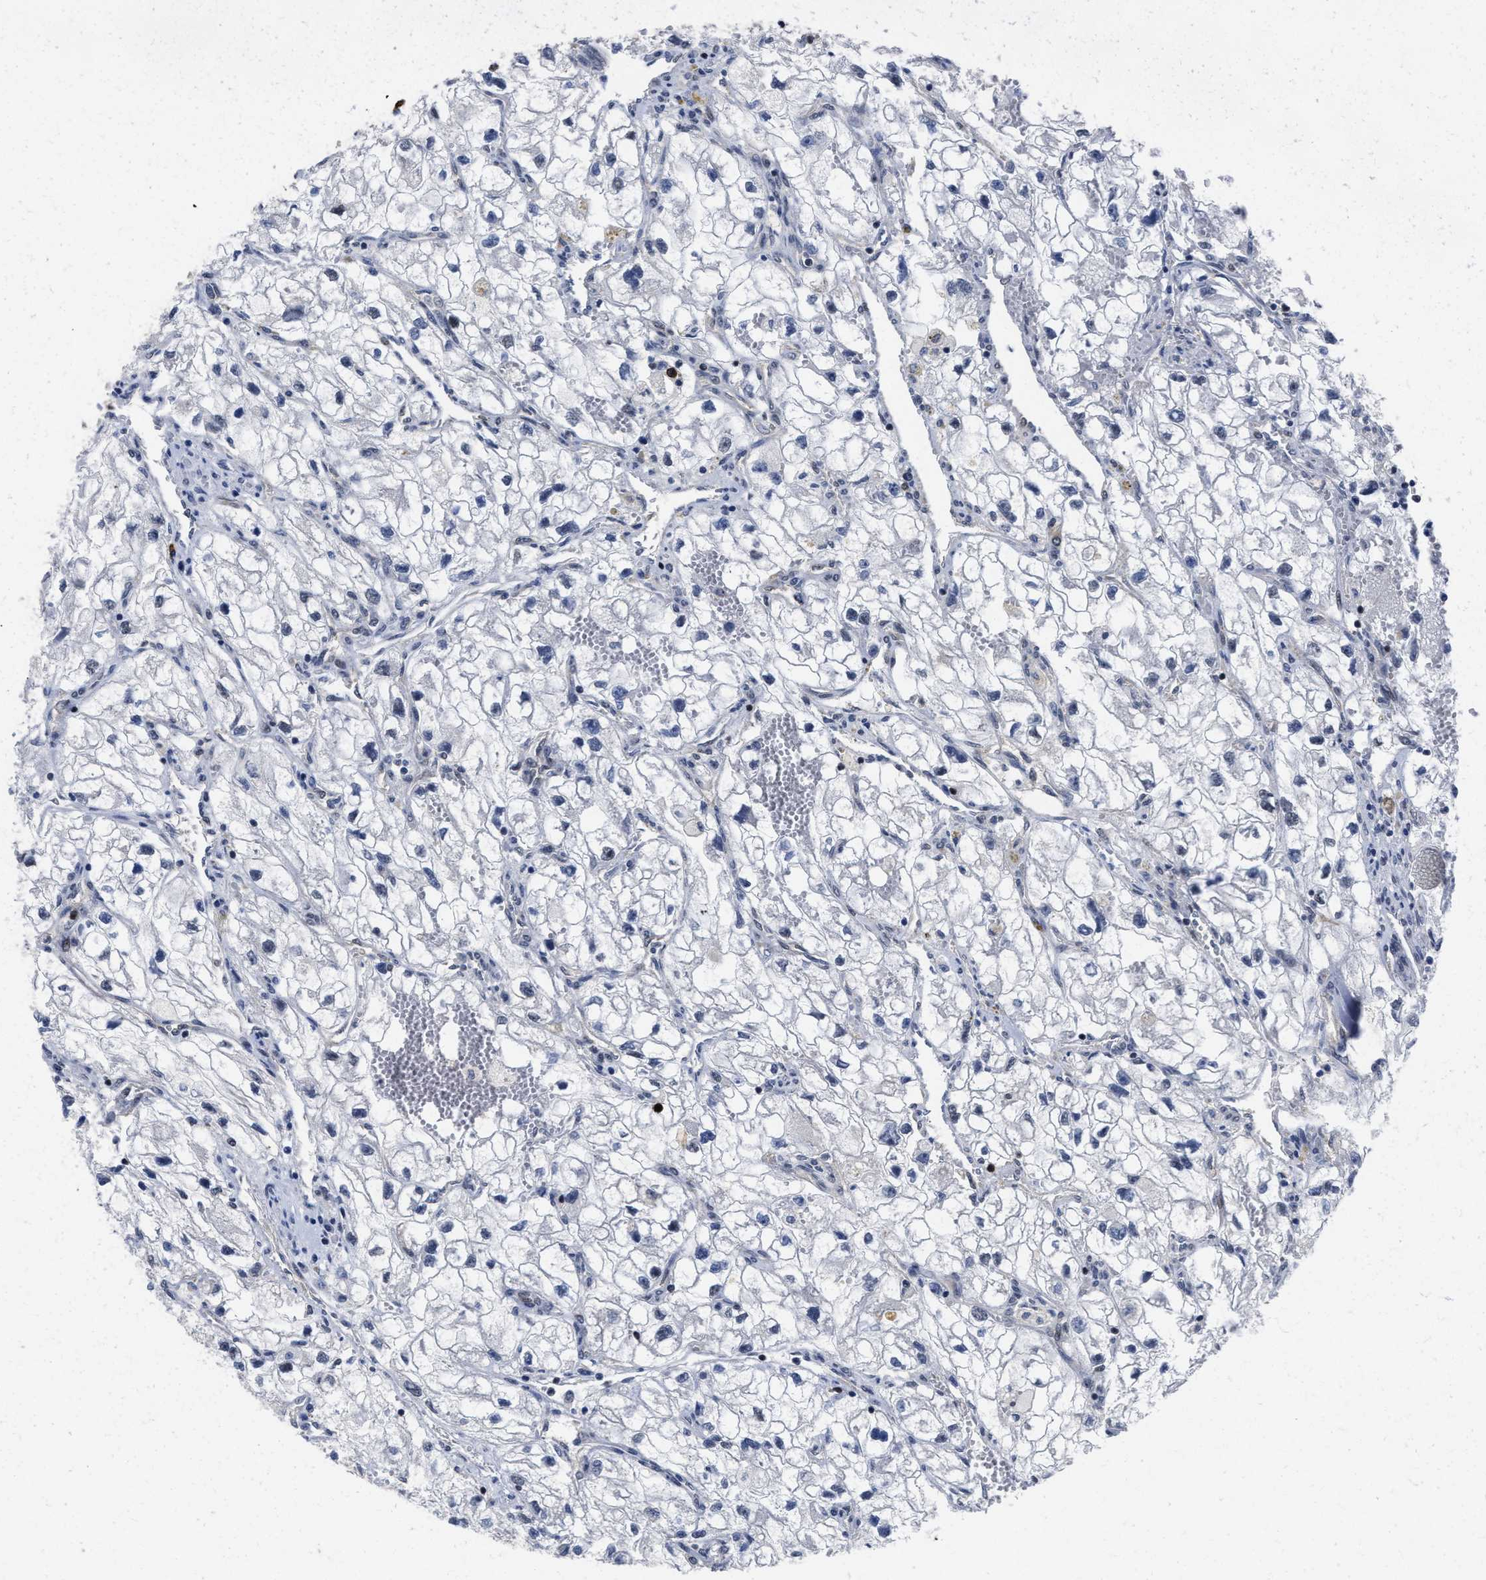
{"staining": {"intensity": "negative", "quantity": "none", "location": "none"}, "tissue": "renal cancer", "cell_type": "Tumor cells", "image_type": "cancer", "snomed": [{"axis": "morphology", "description": "Adenocarcinoma, NOS"}, {"axis": "topography", "description": "Kidney"}], "caption": "Immunohistochemical staining of renal cancer (adenocarcinoma) displays no significant staining in tumor cells.", "gene": "HIF1A", "patient": {"sex": "female", "age": 70}}